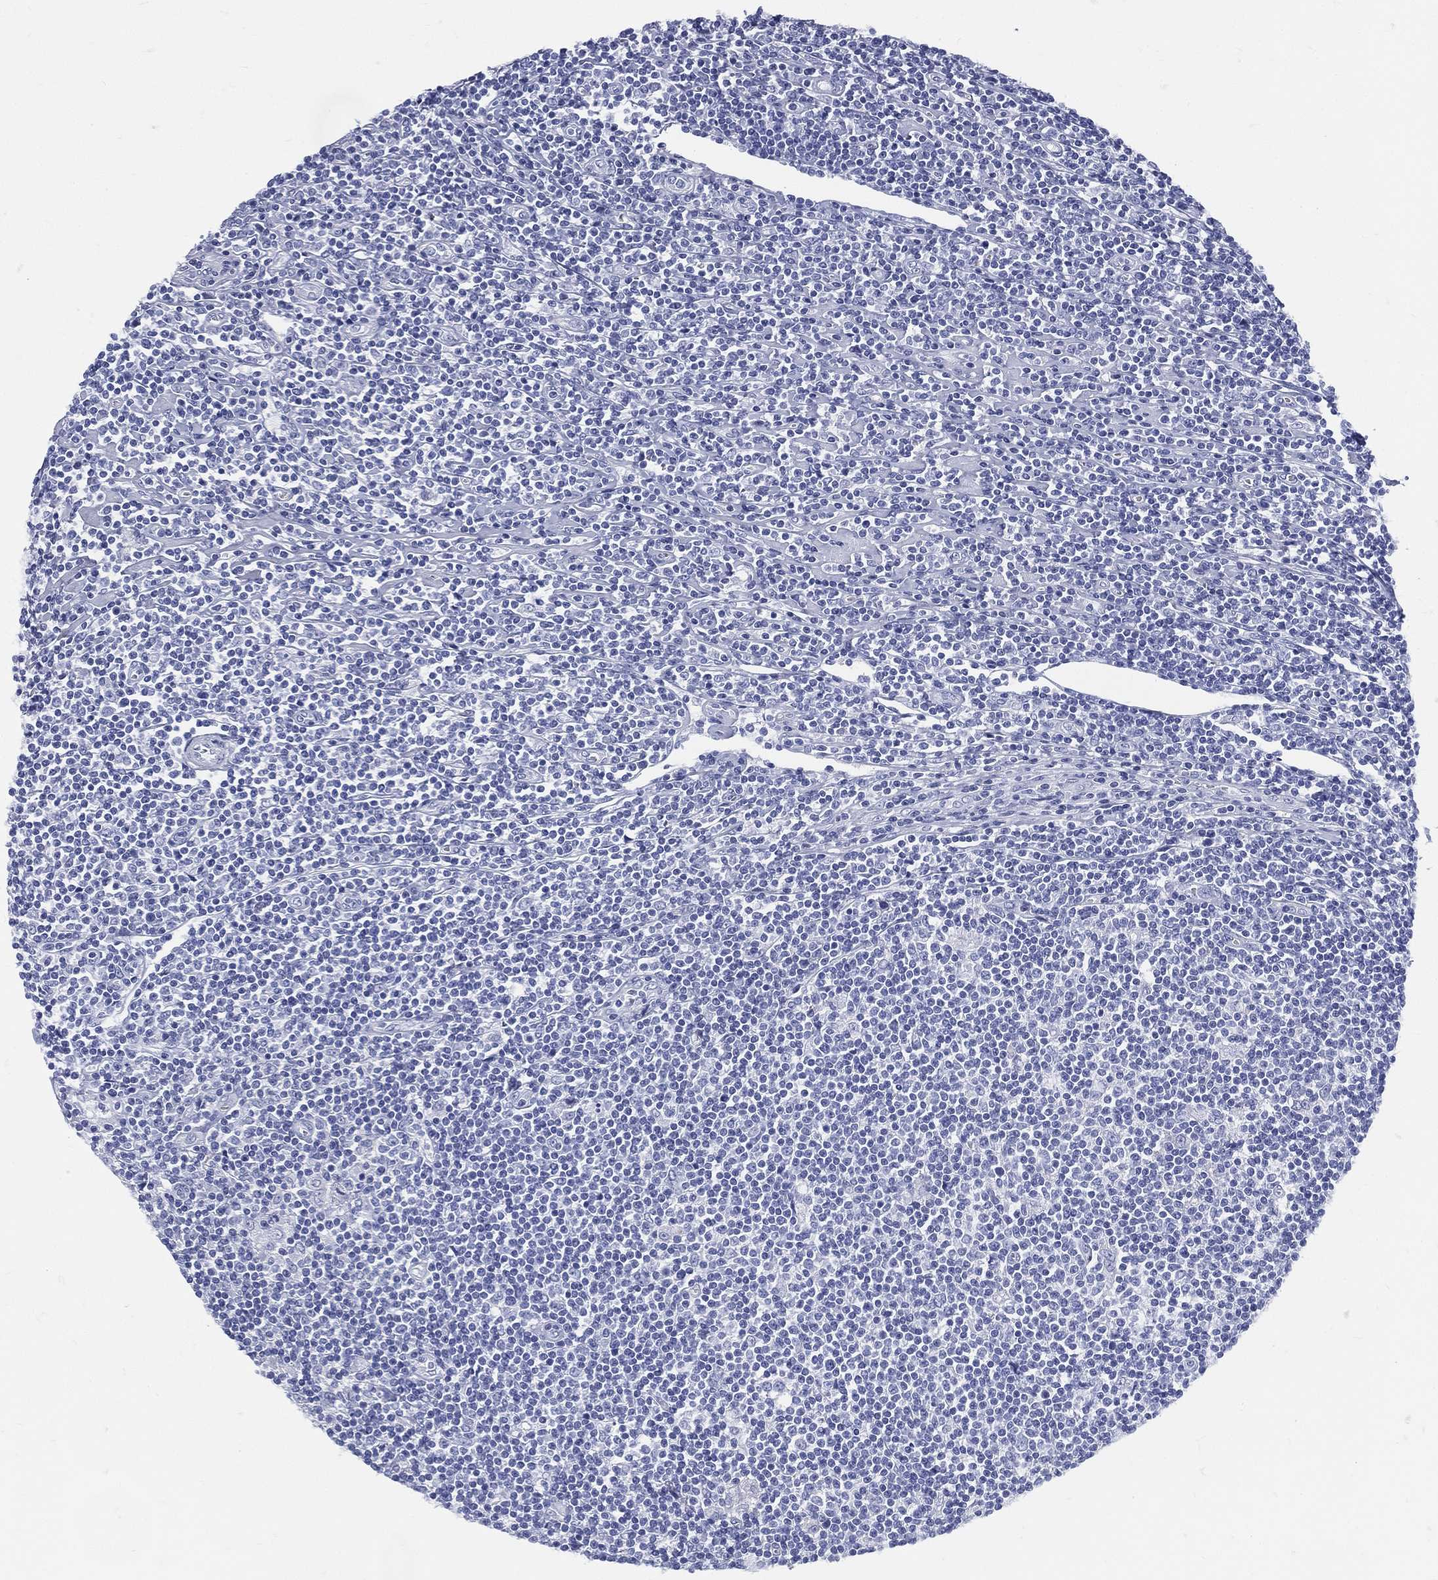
{"staining": {"intensity": "negative", "quantity": "none", "location": "none"}, "tissue": "lymphoma", "cell_type": "Tumor cells", "image_type": "cancer", "snomed": [{"axis": "morphology", "description": "Hodgkin's disease, NOS"}, {"axis": "topography", "description": "Lymph node"}], "caption": "Immunohistochemistry micrograph of neoplastic tissue: Hodgkin's disease stained with DAB (3,3'-diaminobenzidine) displays no significant protein expression in tumor cells.", "gene": "ETNPPL", "patient": {"sex": "male", "age": 40}}